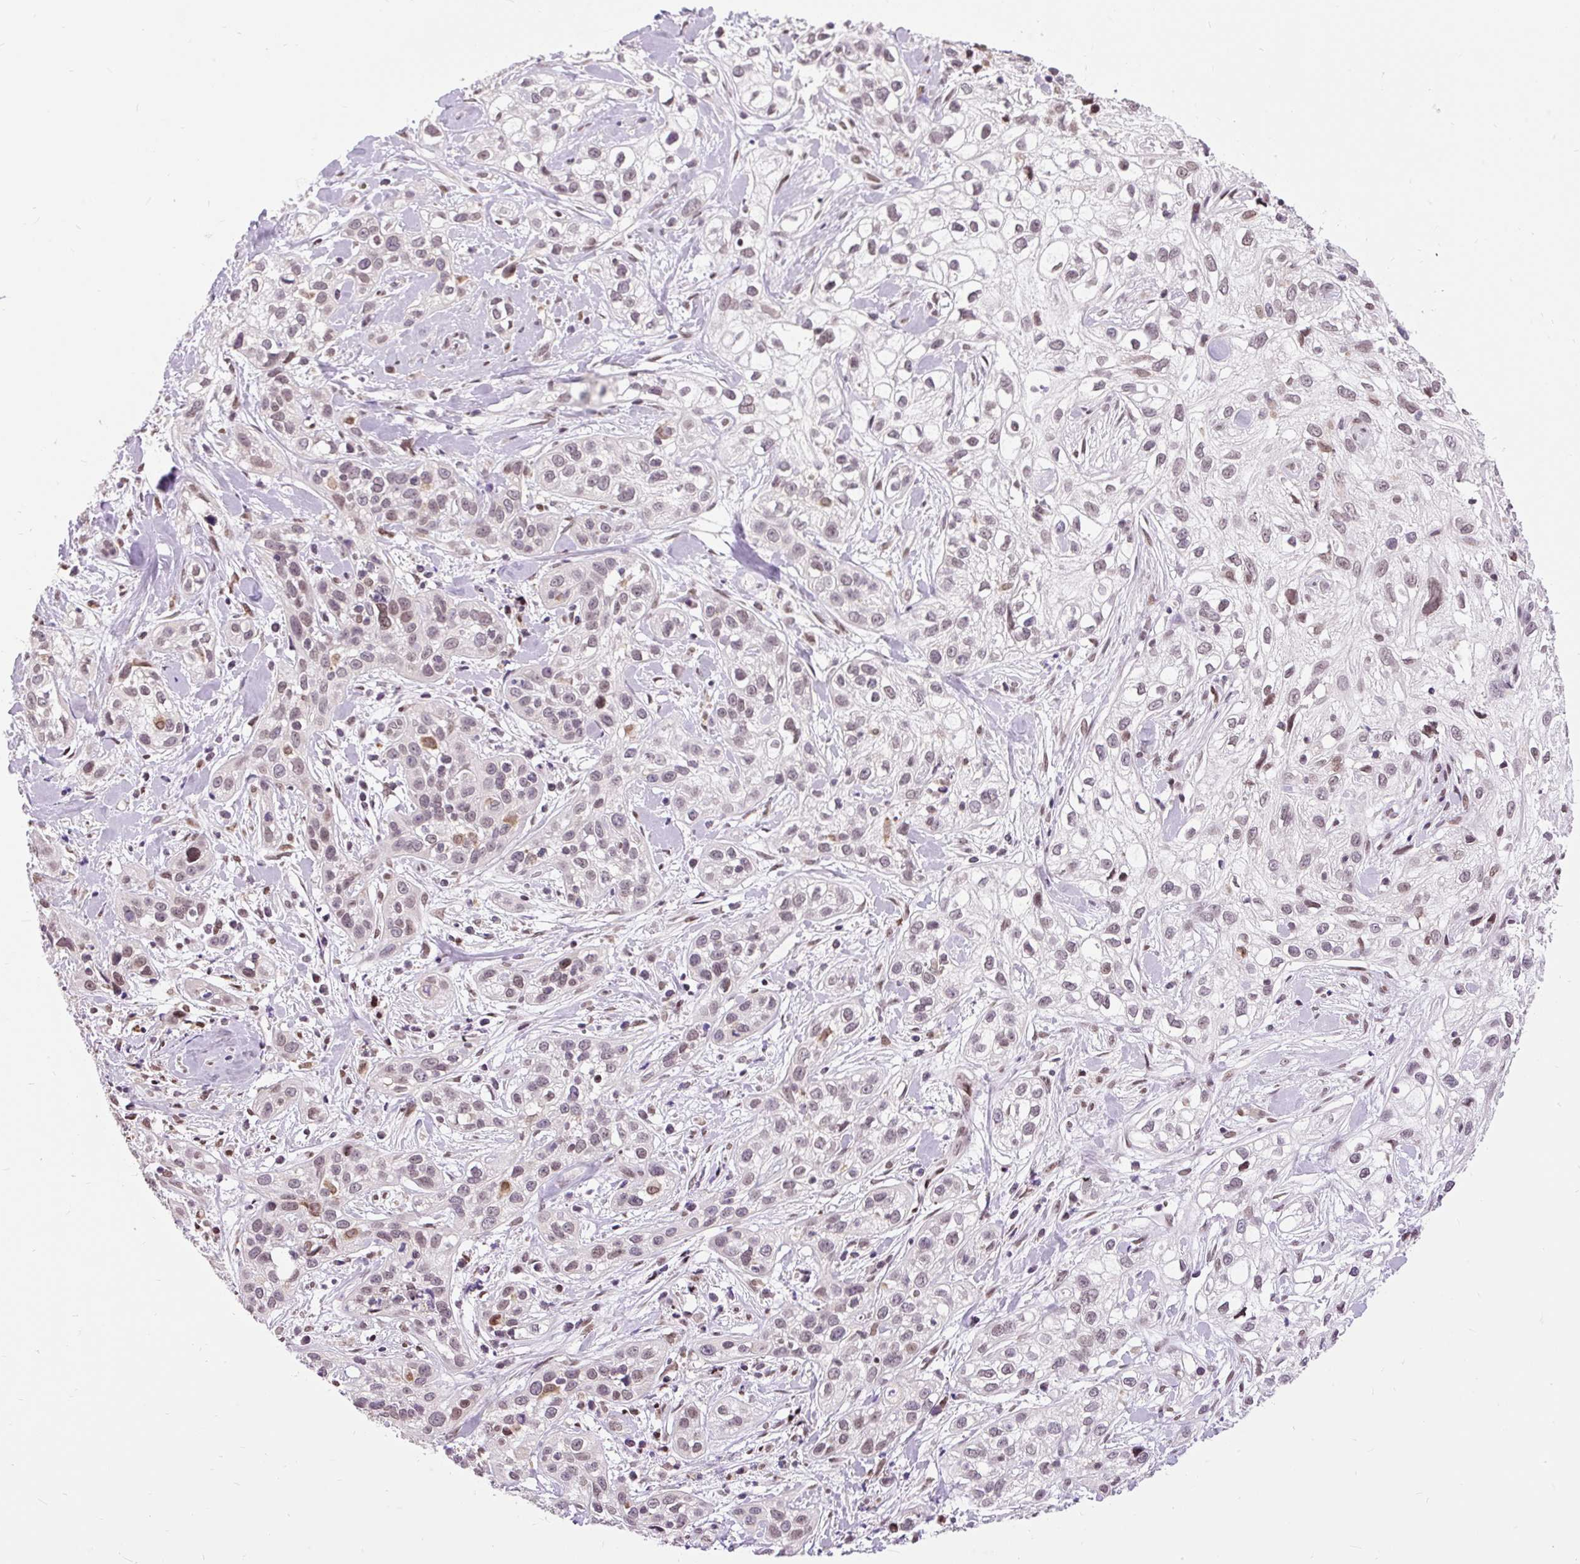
{"staining": {"intensity": "weak", "quantity": ">75%", "location": "nuclear"}, "tissue": "skin cancer", "cell_type": "Tumor cells", "image_type": "cancer", "snomed": [{"axis": "morphology", "description": "Squamous cell carcinoma, NOS"}, {"axis": "topography", "description": "Skin"}], "caption": "Skin cancer (squamous cell carcinoma) stained with a brown dye displays weak nuclear positive staining in about >75% of tumor cells.", "gene": "ZNF672", "patient": {"sex": "male", "age": 82}}